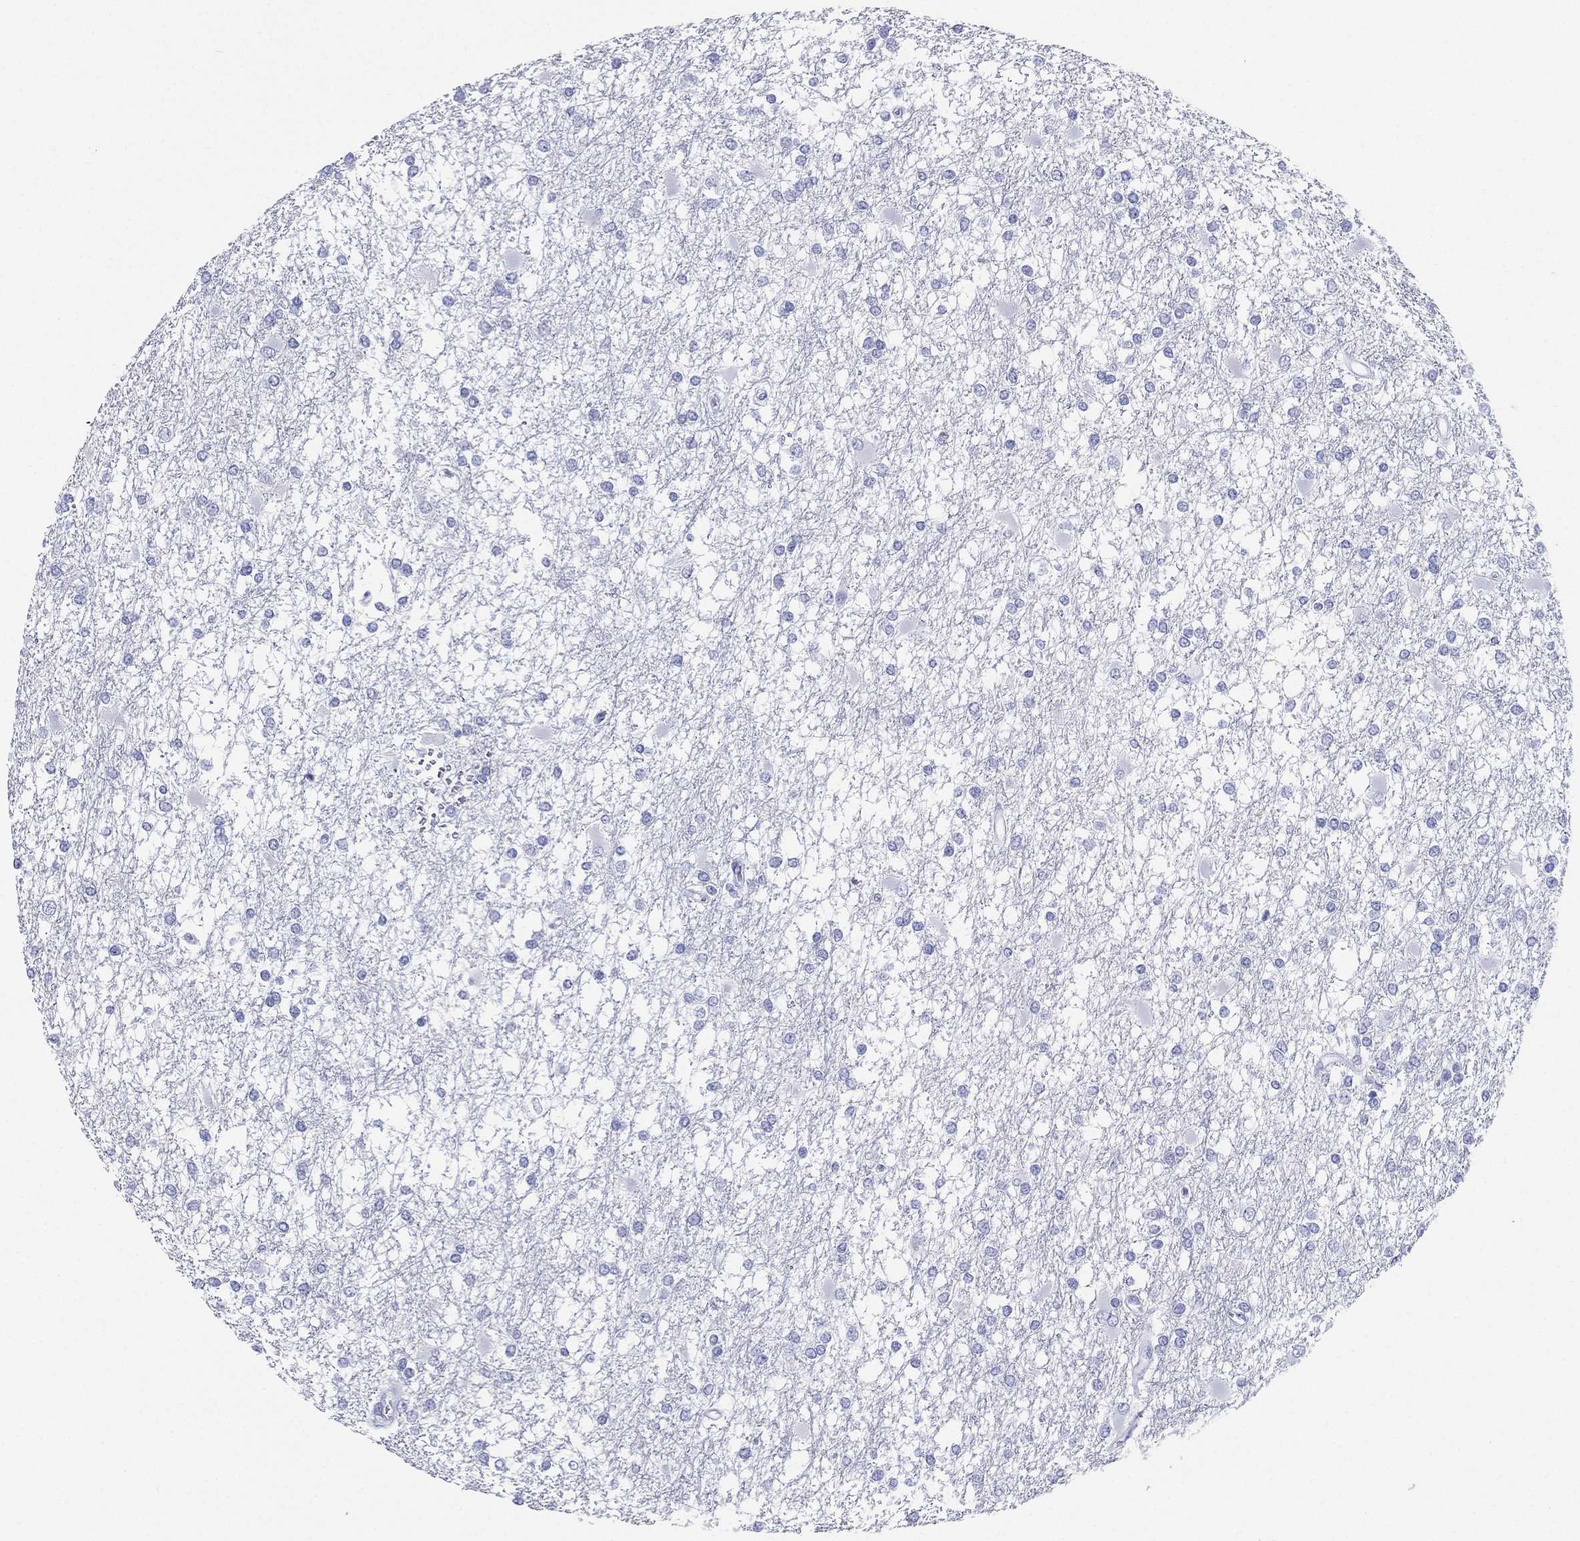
{"staining": {"intensity": "negative", "quantity": "none", "location": "none"}, "tissue": "glioma", "cell_type": "Tumor cells", "image_type": "cancer", "snomed": [{"axis": "morphology", "description": "Glioma, malignant, High grade"}, {"axis": "topography", "description": "Cerebral cortex"}], "caption": "This is an immunohistochemistry micrograph of glioma. There is no positivity in tumor cells.", "gene": "RSPH4A", "patient": {"sex": "male", "age": 79}}